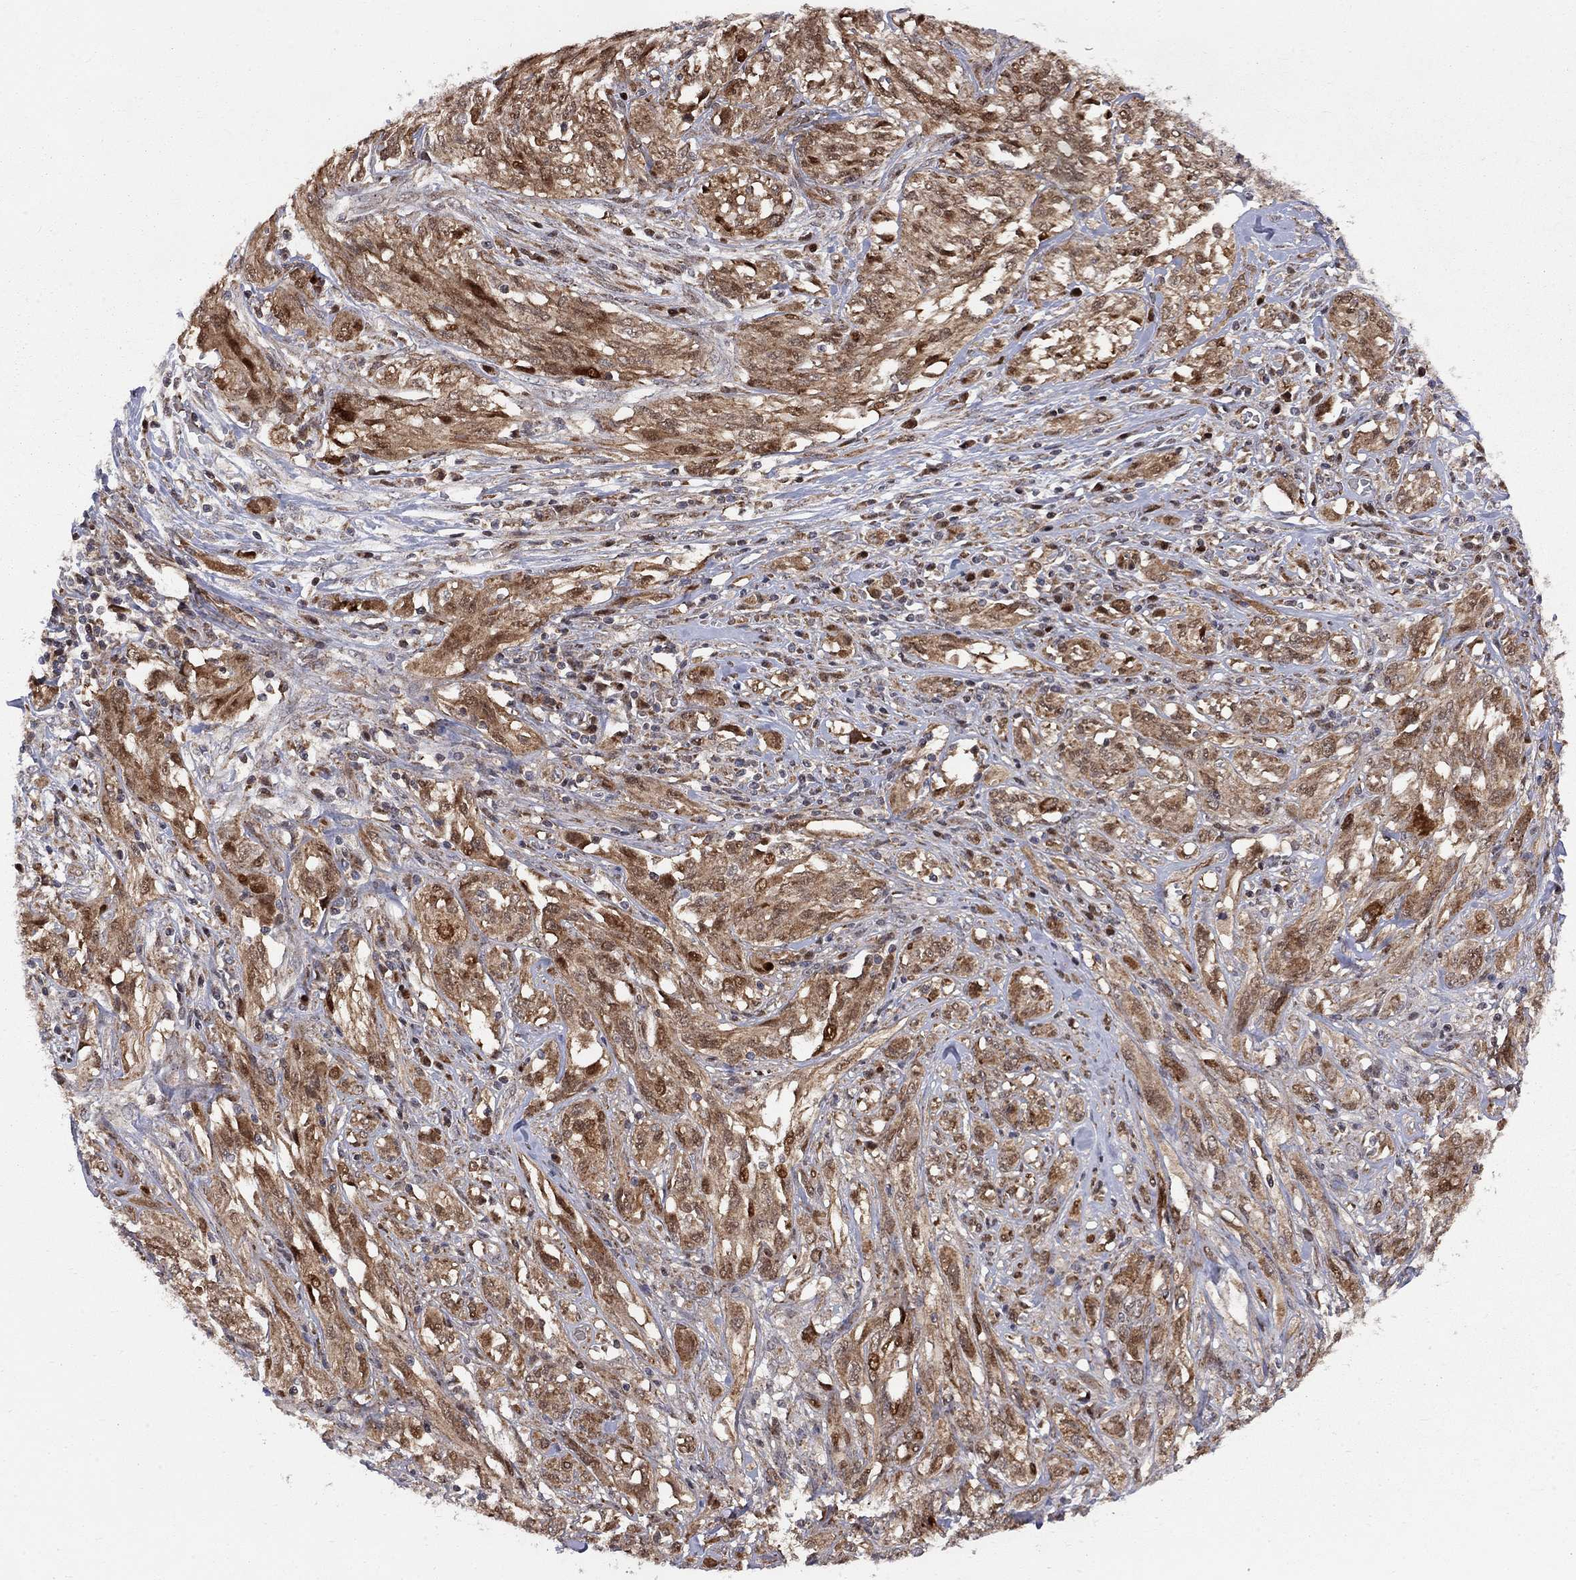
{"staining": {"intensity": "moderate", "quantity": "25%-75%", "location": "cytoplasmic/membranous"}, "tissue": "melanoma", "cell_type": "Tumor cells", "image_type": "cancer", "snomed": [{"axis": "morphology", "description": "Malignant melanoma, NOS"}, {"axis": "topography", "description": "Skin"}], "caption": "Approximately 25%-75% of tumor cells in melanoma display moderate cytoplasmic/membranous protein staining as visualized by brown immunohistochemical staining.", "gene": "ELOB", "patient": {"sex": "female", "age": 91}}